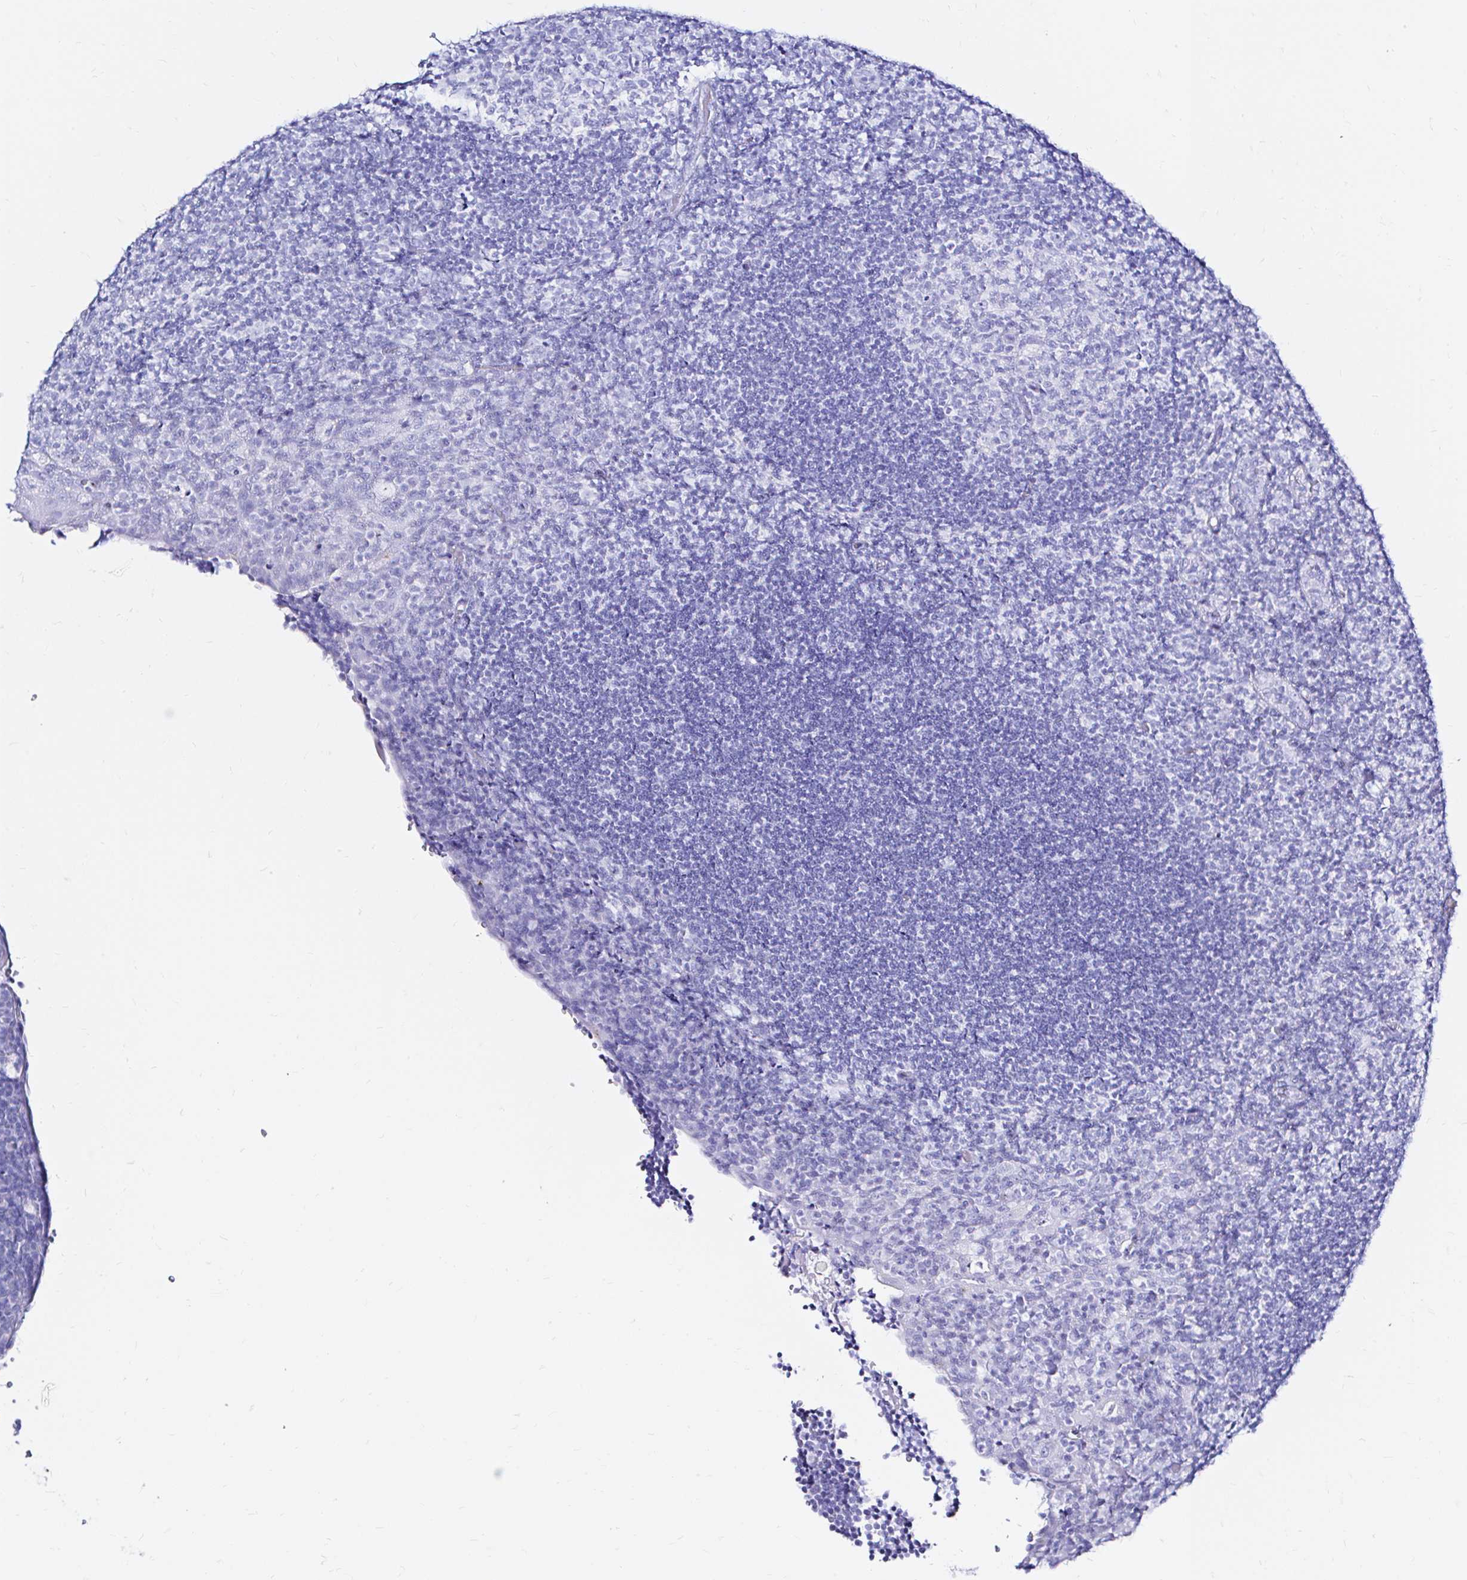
{"staining": {"intensity": "negative", "quantity": "none", "location": "none"}, "tissue": "tonsil", "cell_type": "Germinal center cells", "image_type": "normal", "snomed": [{"axis": "morphology", "description": "Normal tissue, NOS"}, {"axis": "topography", "description": "Tonsil"}], "caption": "Immunohistochemical staining of normal tonsil shows no significant staining in germinal center cells.", "gene": "ZNF432", "patient": {"sex": "male", "age": 17}}